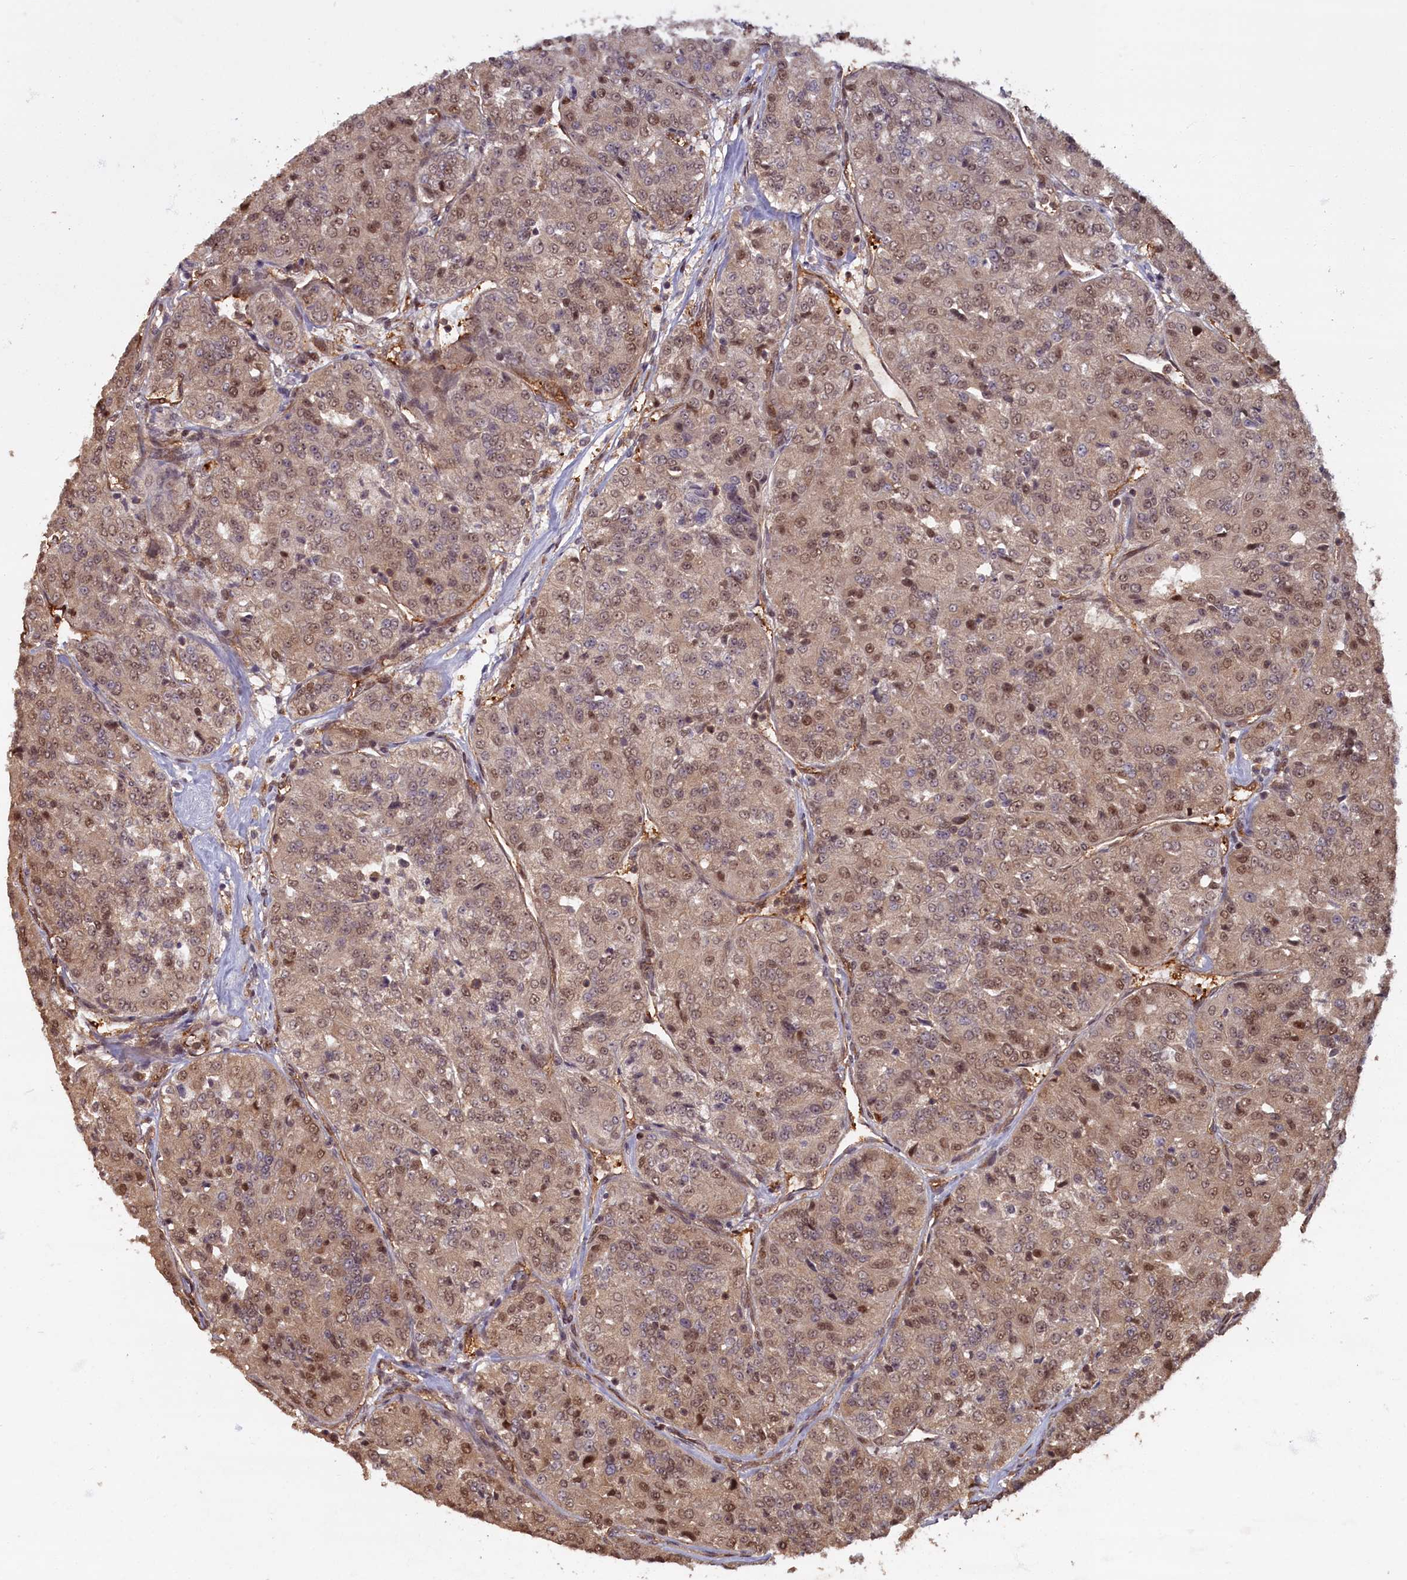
{"staining": {"intensity": "moderate", "quantity": ">75%", "location": "nuclear"}, "tissue": "renal cancer", "cell_type": "Tumor cells", "image_type": "cancer", "snomed": [{"axis": "morphology", "description": "Adenocarcinoma, NOS"}, {"axis": "topography", "description": "Kidney"}], "caption": "Brown immunohistochemical staining in renal cancer (adenocarcinoma) displays moderate nuclear staining in approximately >75% of tumor cells. Nuclei are stained in blue.", "gene": "HIF3A", "patient": {"sex": "female", "age": 63}}